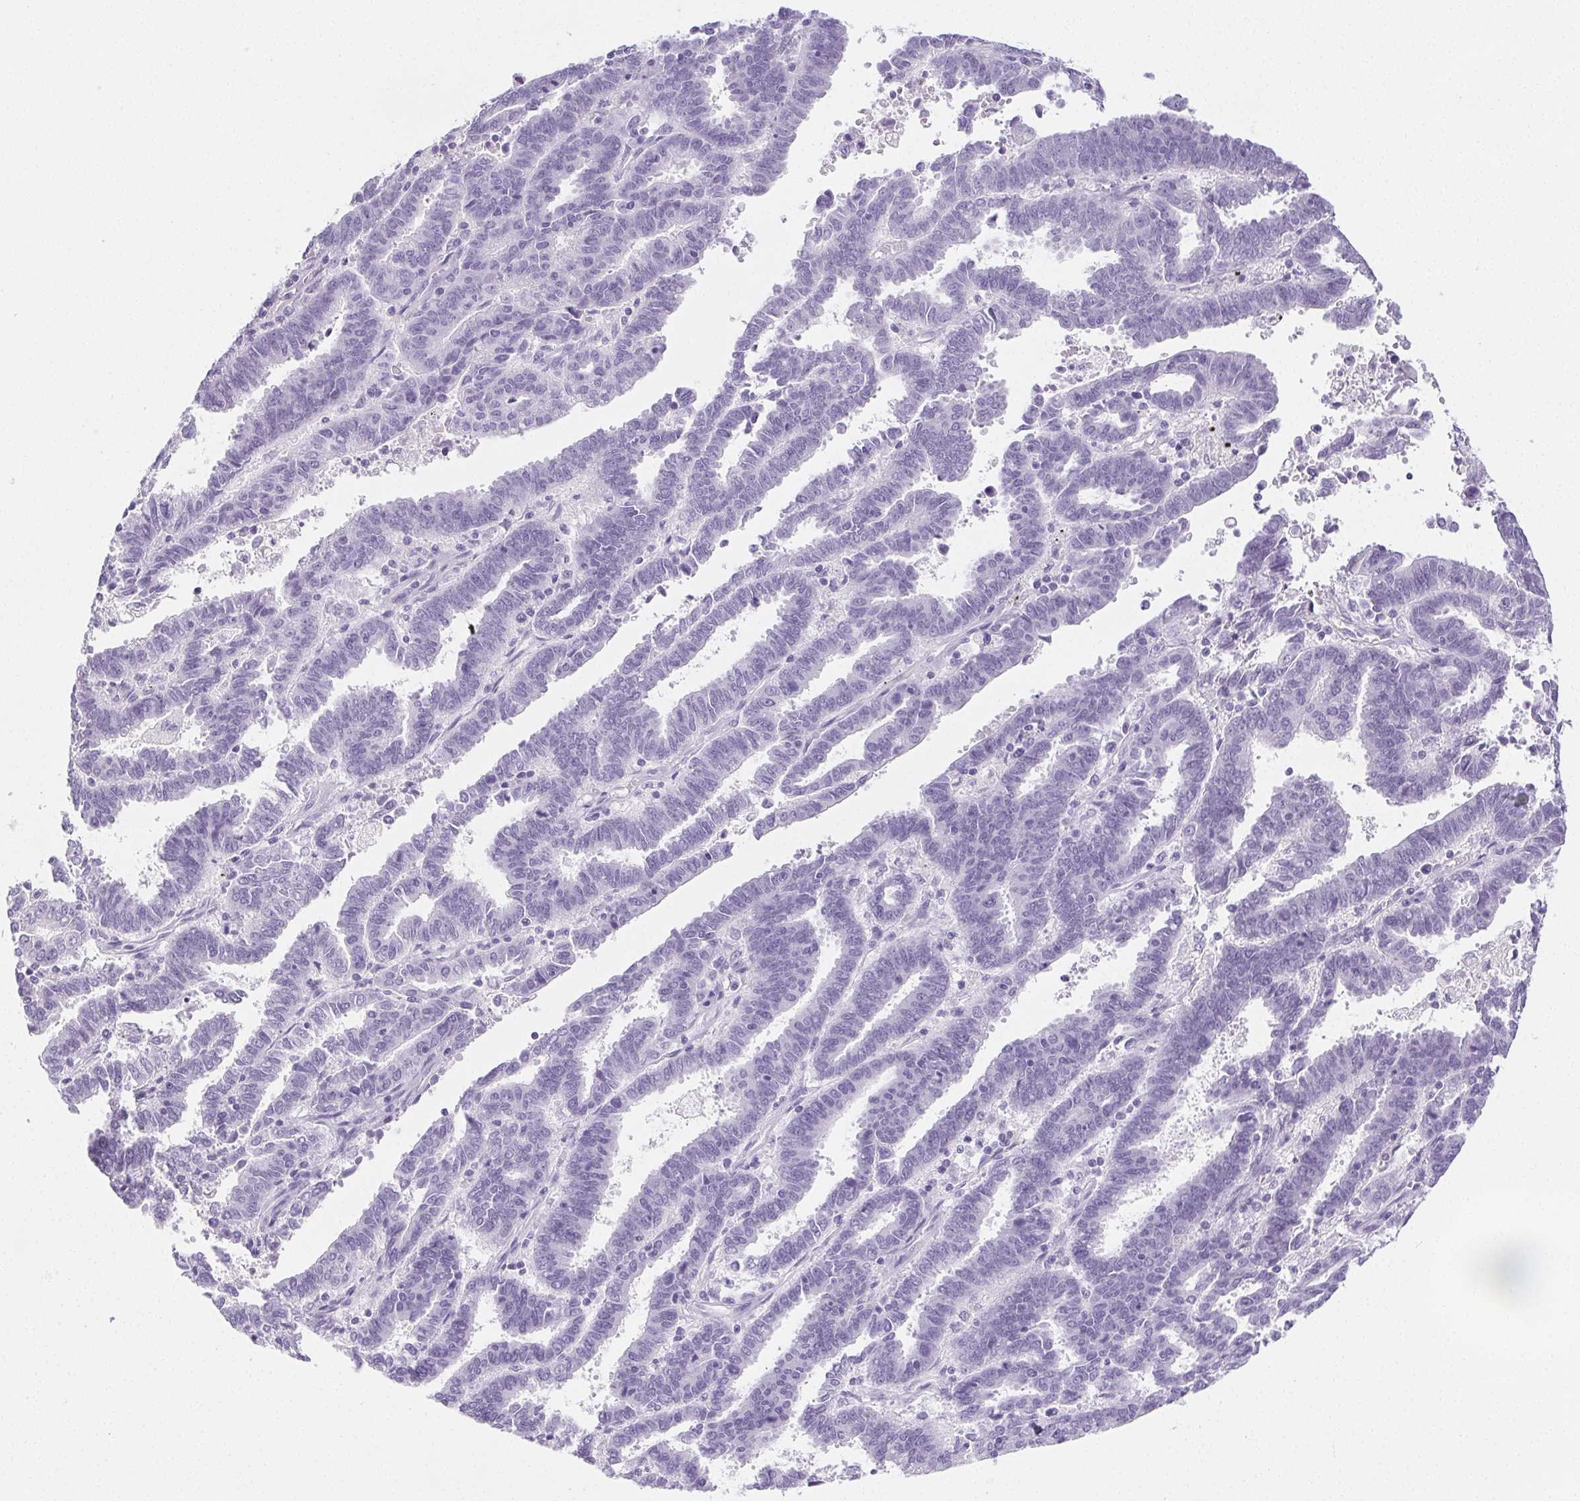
{"staining": {"intensity": "negative", "quantity": "none", "location": "none"}, "tissue": "endometrial cancer", "cell_type": "Tumor cells", "image_type": "cancer", "snomed": [{"axis": "morphology", "description": "Adenocarcinoma, NOS"}, {"axis": "topography", "description": "Uterus"}], "caption": "DAB immunohistochemical staining of human endometrial cancer (adenocarcinoma) shows no significant expression in tumor cells.", "gene": "VTN", "patient": {"sex": "female", "age": 83}}